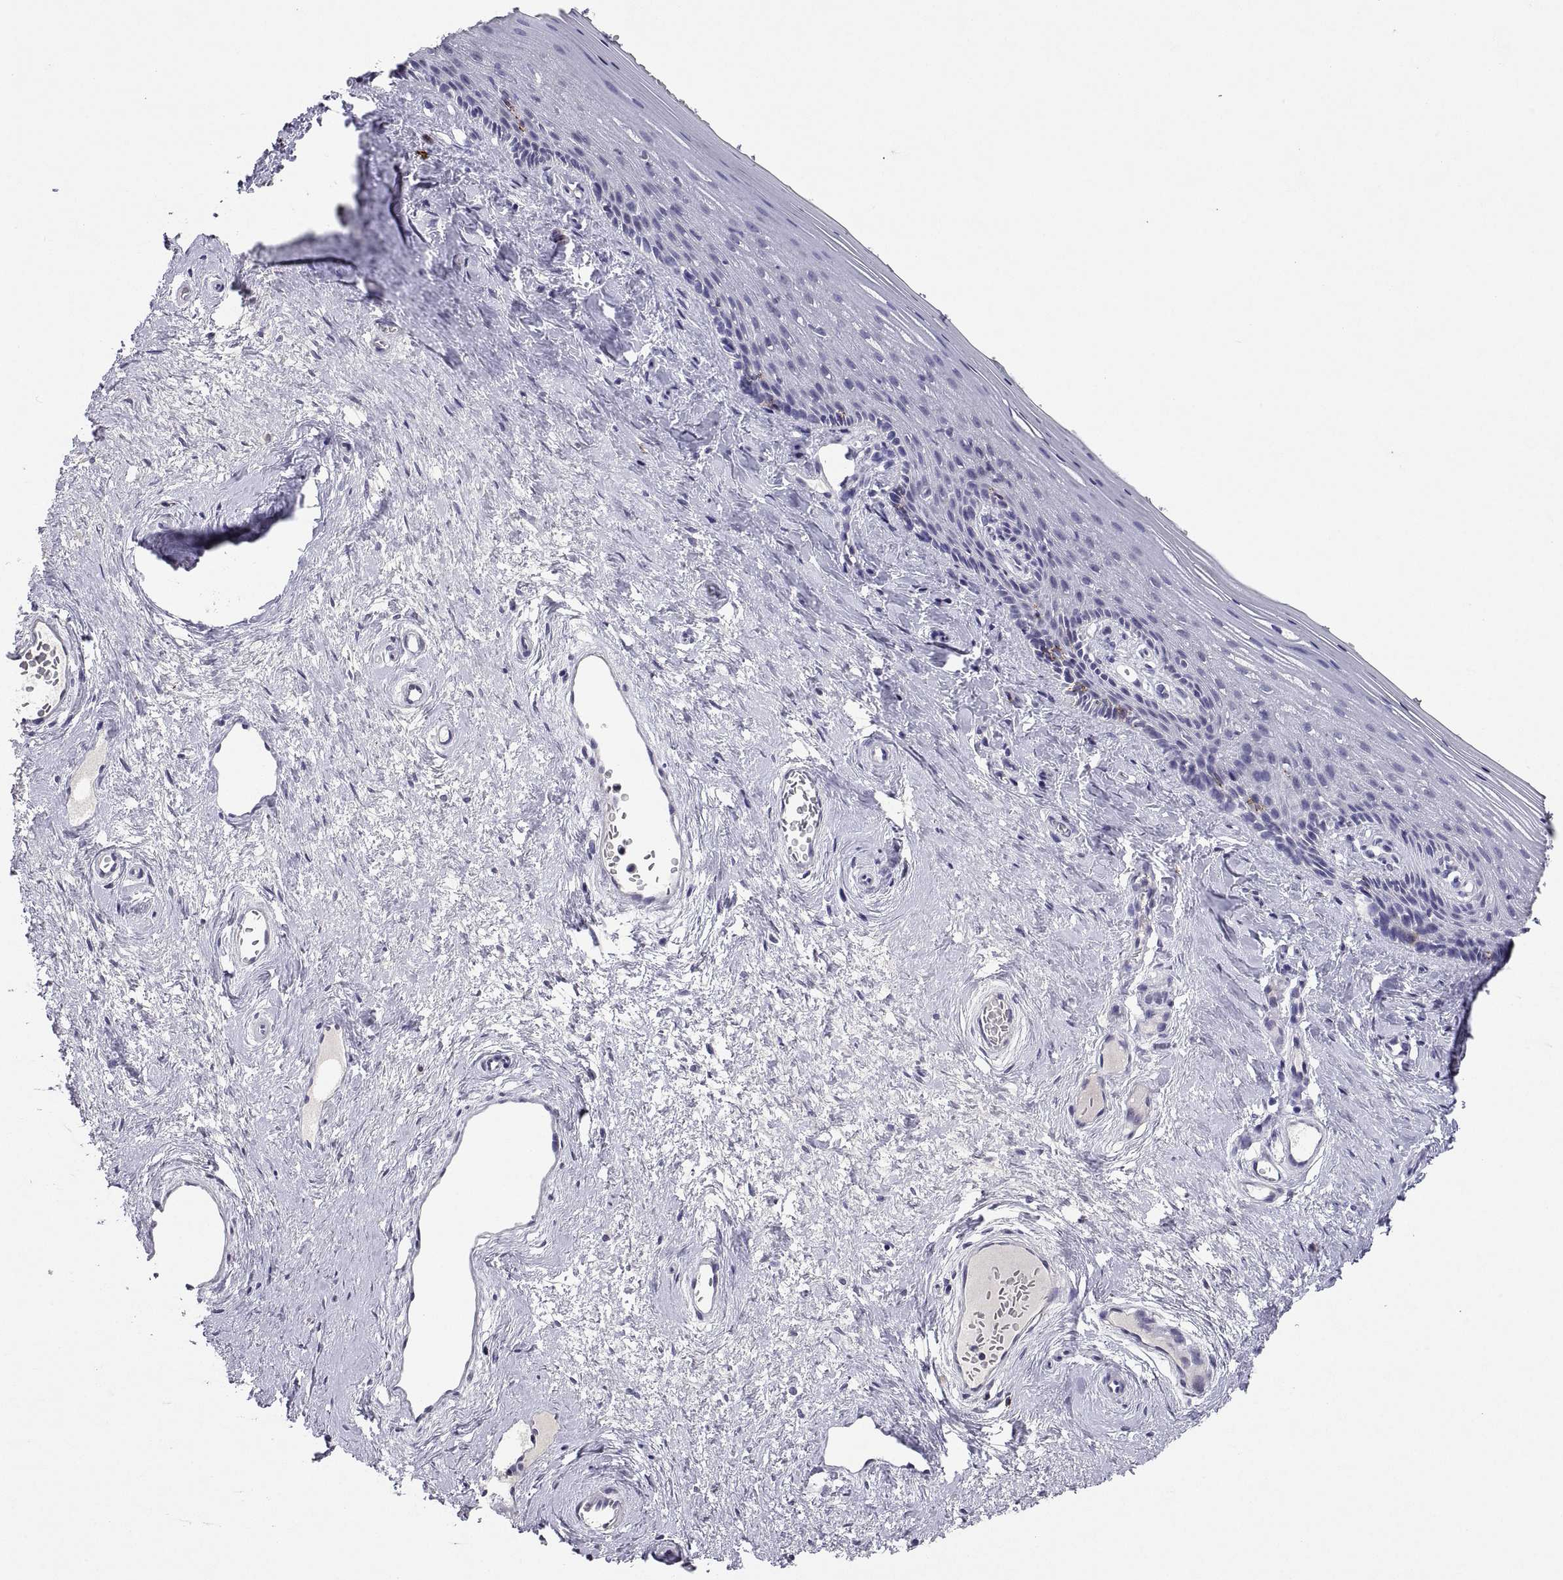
{"staining": {"intensity": "negative", "quantity": "none", "location": "none"}, "tissue": "vagina", "cell_type": "Squamous epithelial cells", "image_type": "normal", "snomed": [{"axis": "morphology", "description": "Normal tissue, NOS"}, {"axis": "topography", "description": "Vagina"}], "caption": "Immunohistochemistry (IHC) image of unremarkable human vagina stained for a protein (brown), which demonstrates no staining in squamous epithelial cells. (DAB IHC, high magnification).", "gene": "MS4A1", "patient": {"sex": "female", "age": 45}}